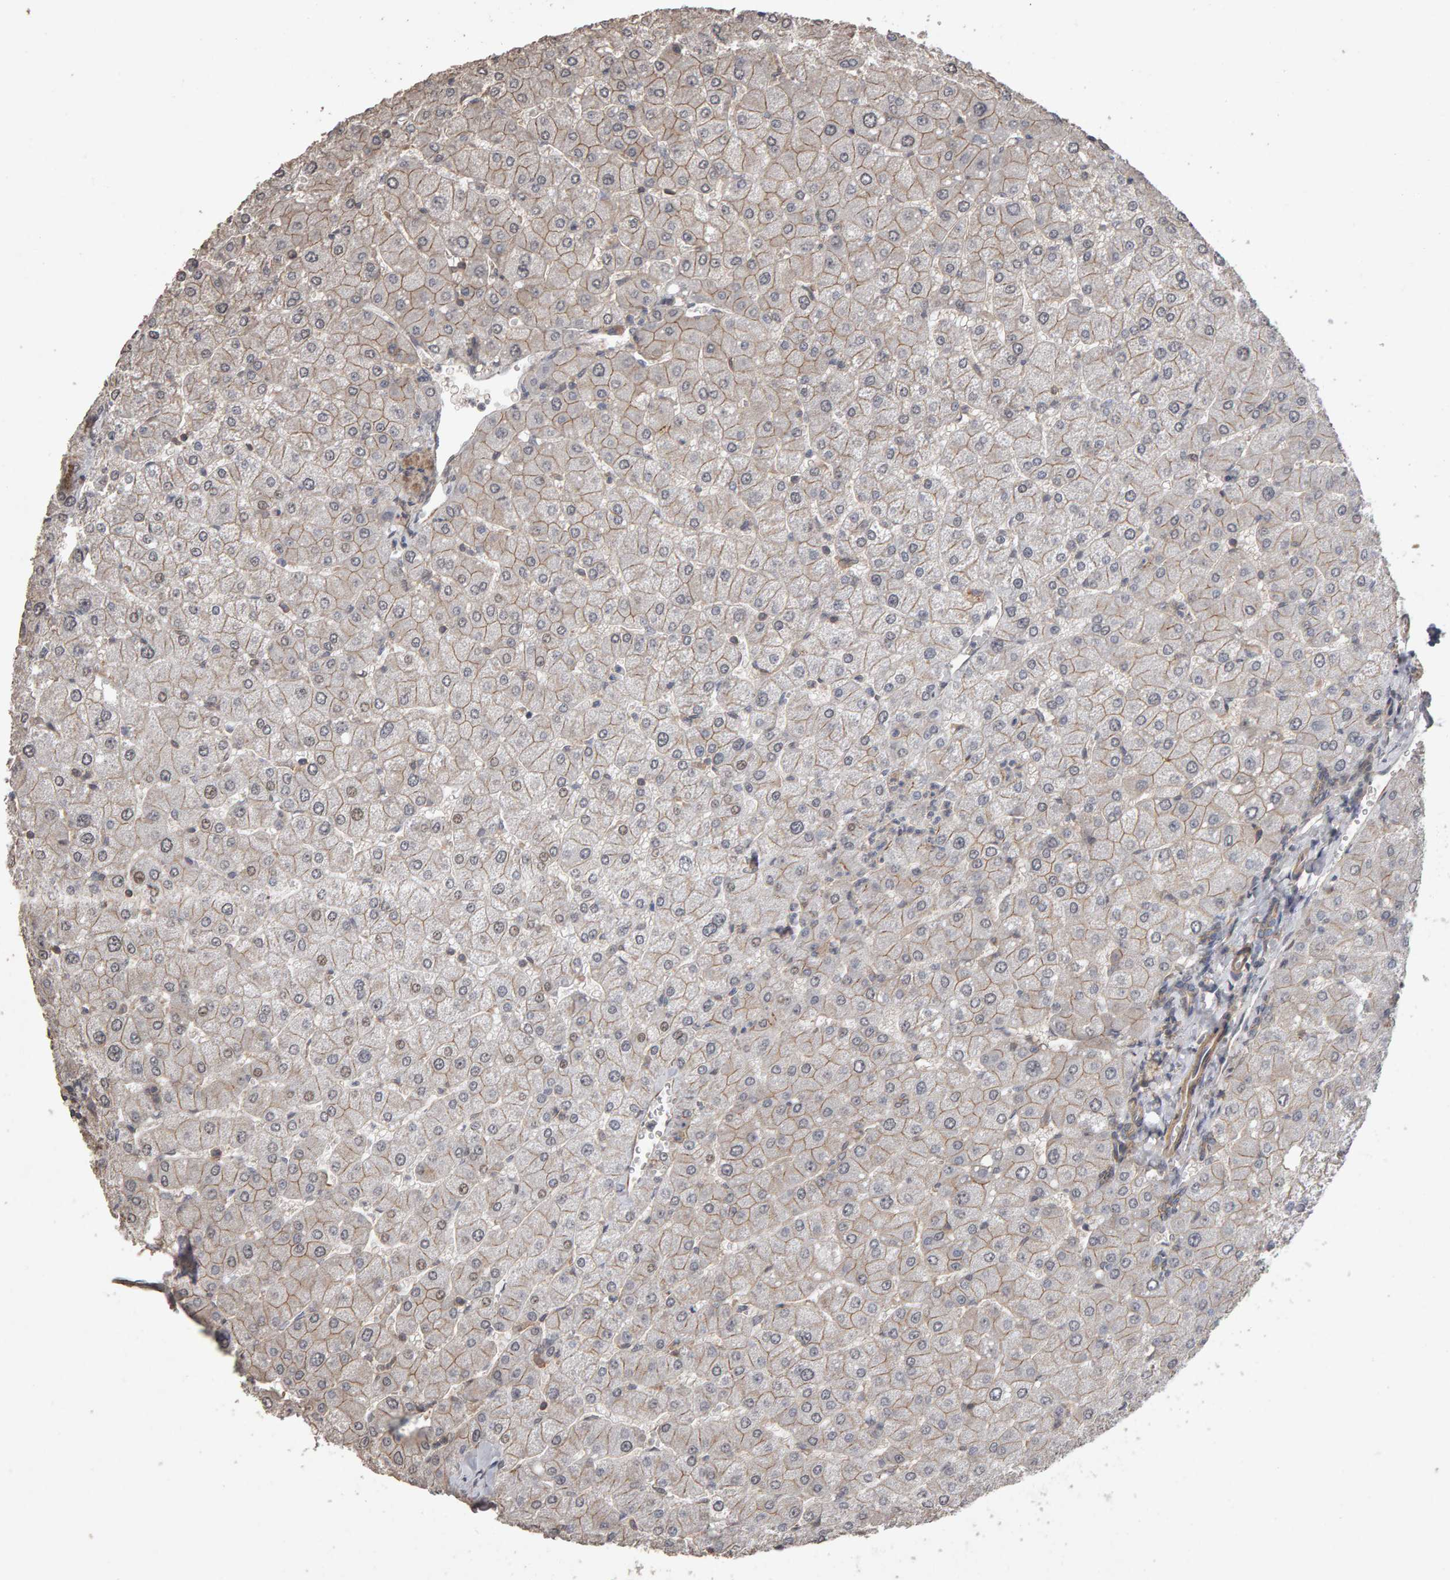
{"staining": {"intensity": "moderate", "quantity": ">75%", "location": "cytoplasmic/membranous"}, "tissue": "liver", "cell_type": "Cholangiocytes", "image_type": "normal", "snomed": [{"axis": "morphology", "description": "Normal tissue, NOS"}, {"axis": "topography", "description": "Liver"}], "caption": "Moderate cytoplasmic/membranous positivity for a protein is appreciated in approximately >75% of cholangiocytes of unremarkable liver using immunohistochemistry (IHC).", "gene": "SCRIB", "patient": {"sex": "male", "age": 55}}